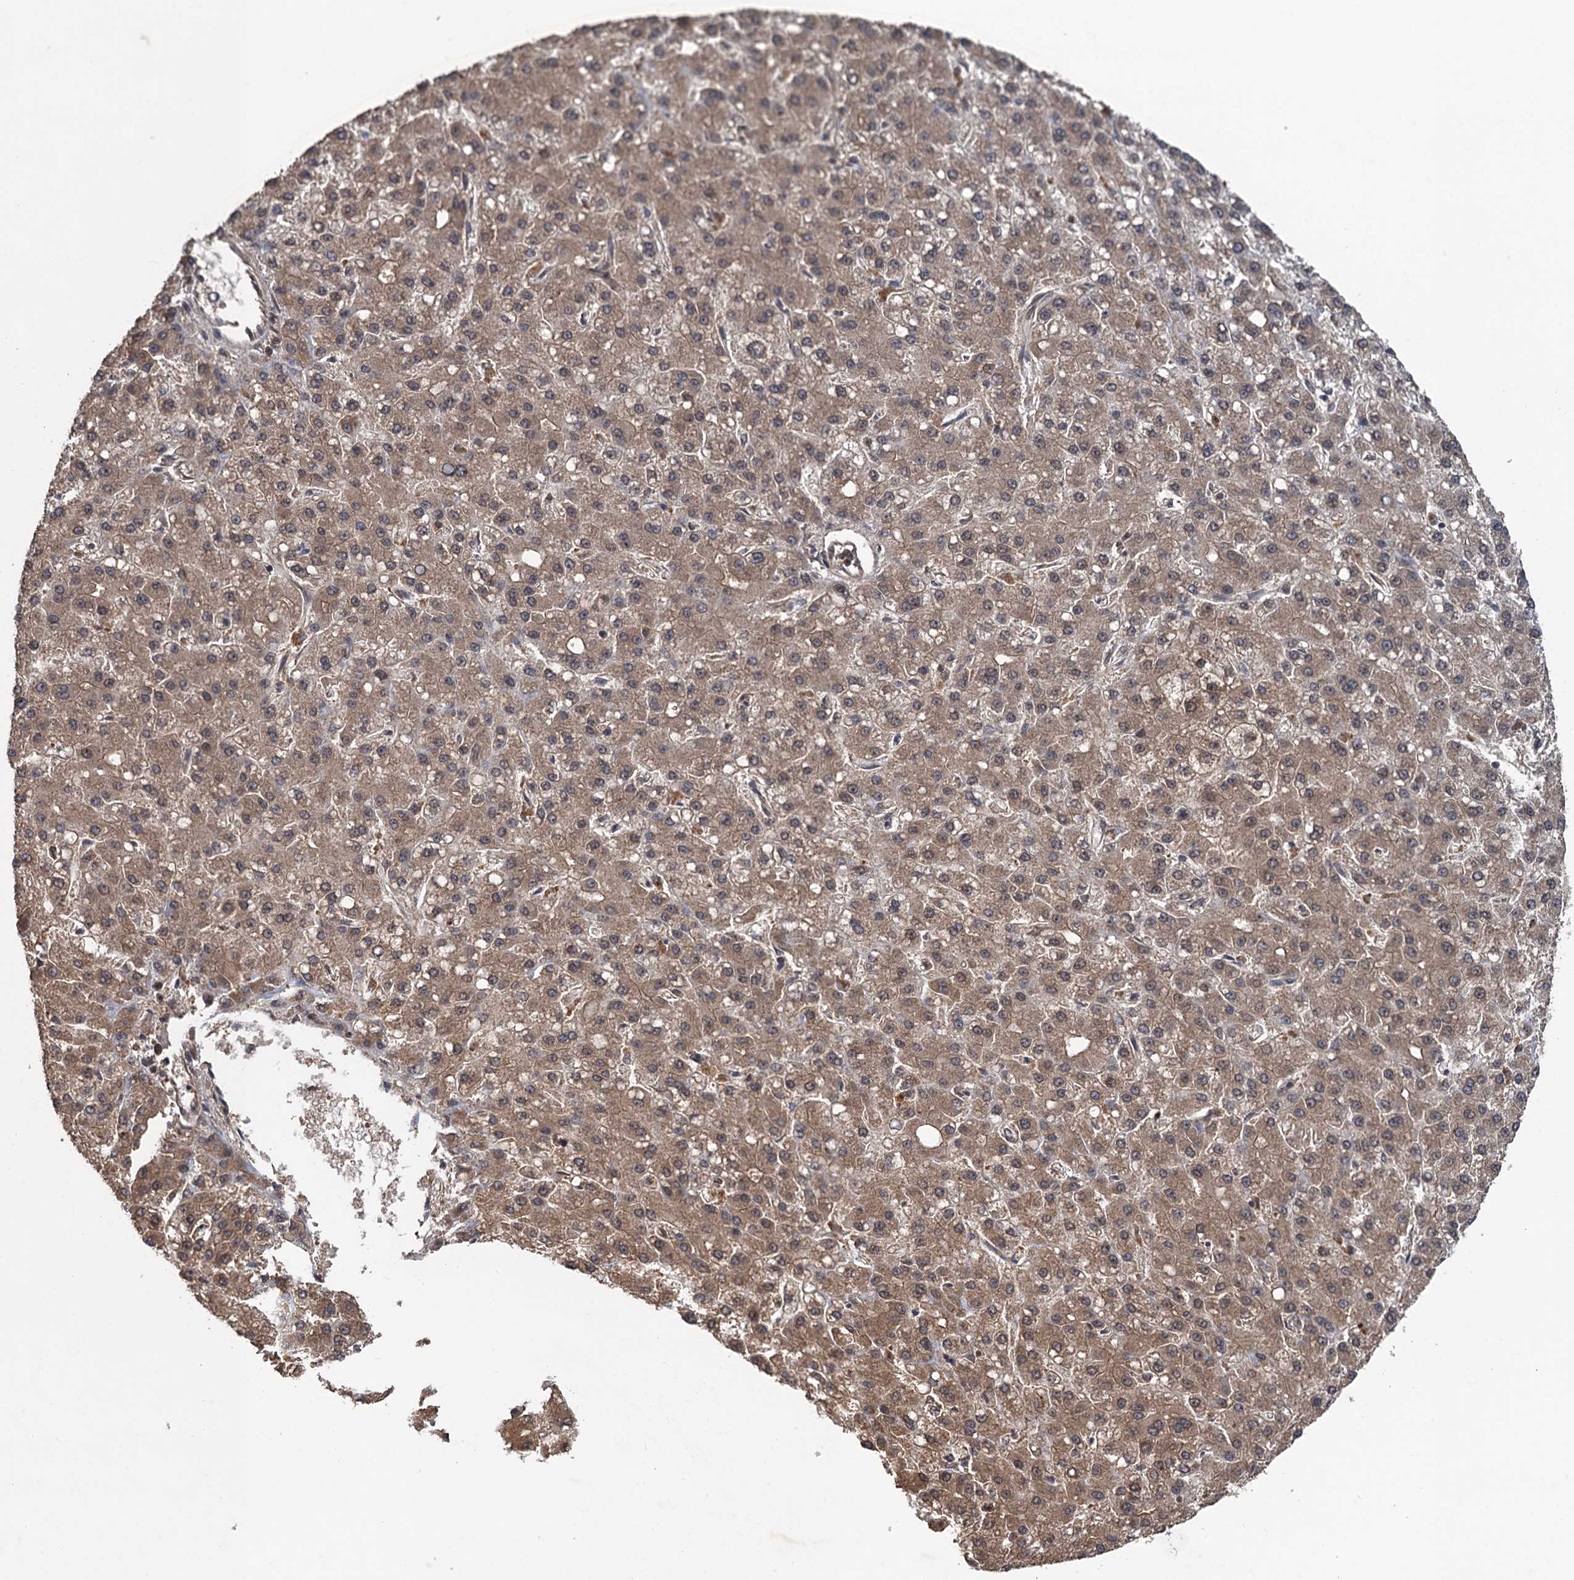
{"staining": {"intensity": "moderate", "quantity": ">75%", "location": "cytoplasmic/membranous"}, "tissue": "liver cancer", "cell_type": "Tumor cells", "image_type": "cancer", "snomed": [{"axis": "morphology", "description": "Carcinoma, Hepatocellular, NOS"}, {"axis": "topography", "description": "Liver"}], "caption": "Immunohistochemical staining of hepatocellular carcinoma (liver) reveals moderate cytoplasmic/membranous protein expression in about >75% of tumor cells.", "gene": "GLE1", "patient": {"sex": "male", "age": 67}}